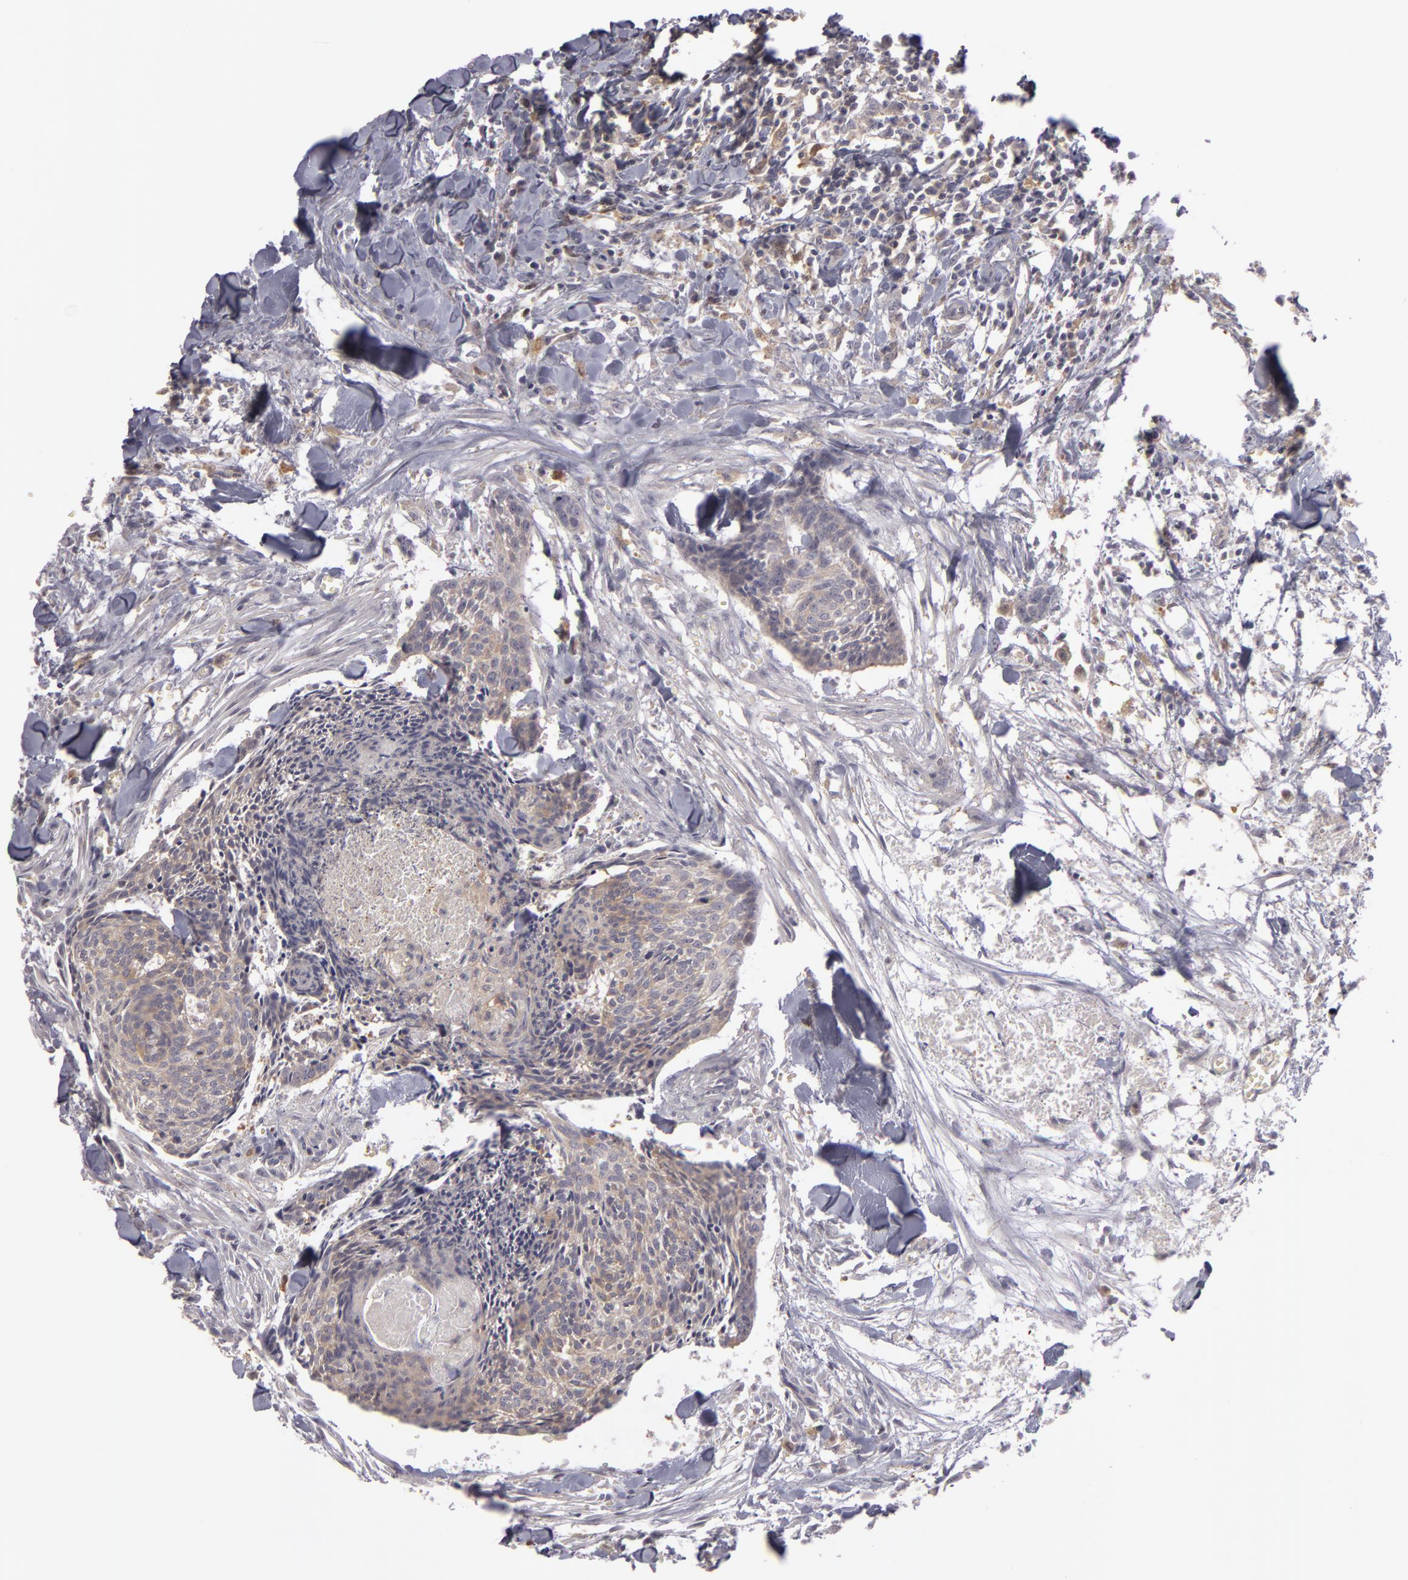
{"staining": {"intensity": "negative", "quantity": "none", "location": "none"}, "tissue": "head and neck cancer", "cell_type": "Tumor cells", "image_type": "cancer", "snomed": [{"axis": "morphology", "description": "Squamous cell carcinoma, NOS"}, {"axis": "topography", "description": "Salivary gland"}, {"axis": "topography", "description": "Head-Neck"}], "caption": "Immunohistochemistry (IHC) image of human head and neck cancer stained for a protein (brown), which shows no positivity in tumor cells.", "gene": "GNPDA1", "patient": {"sex": "male", "age": 70}}